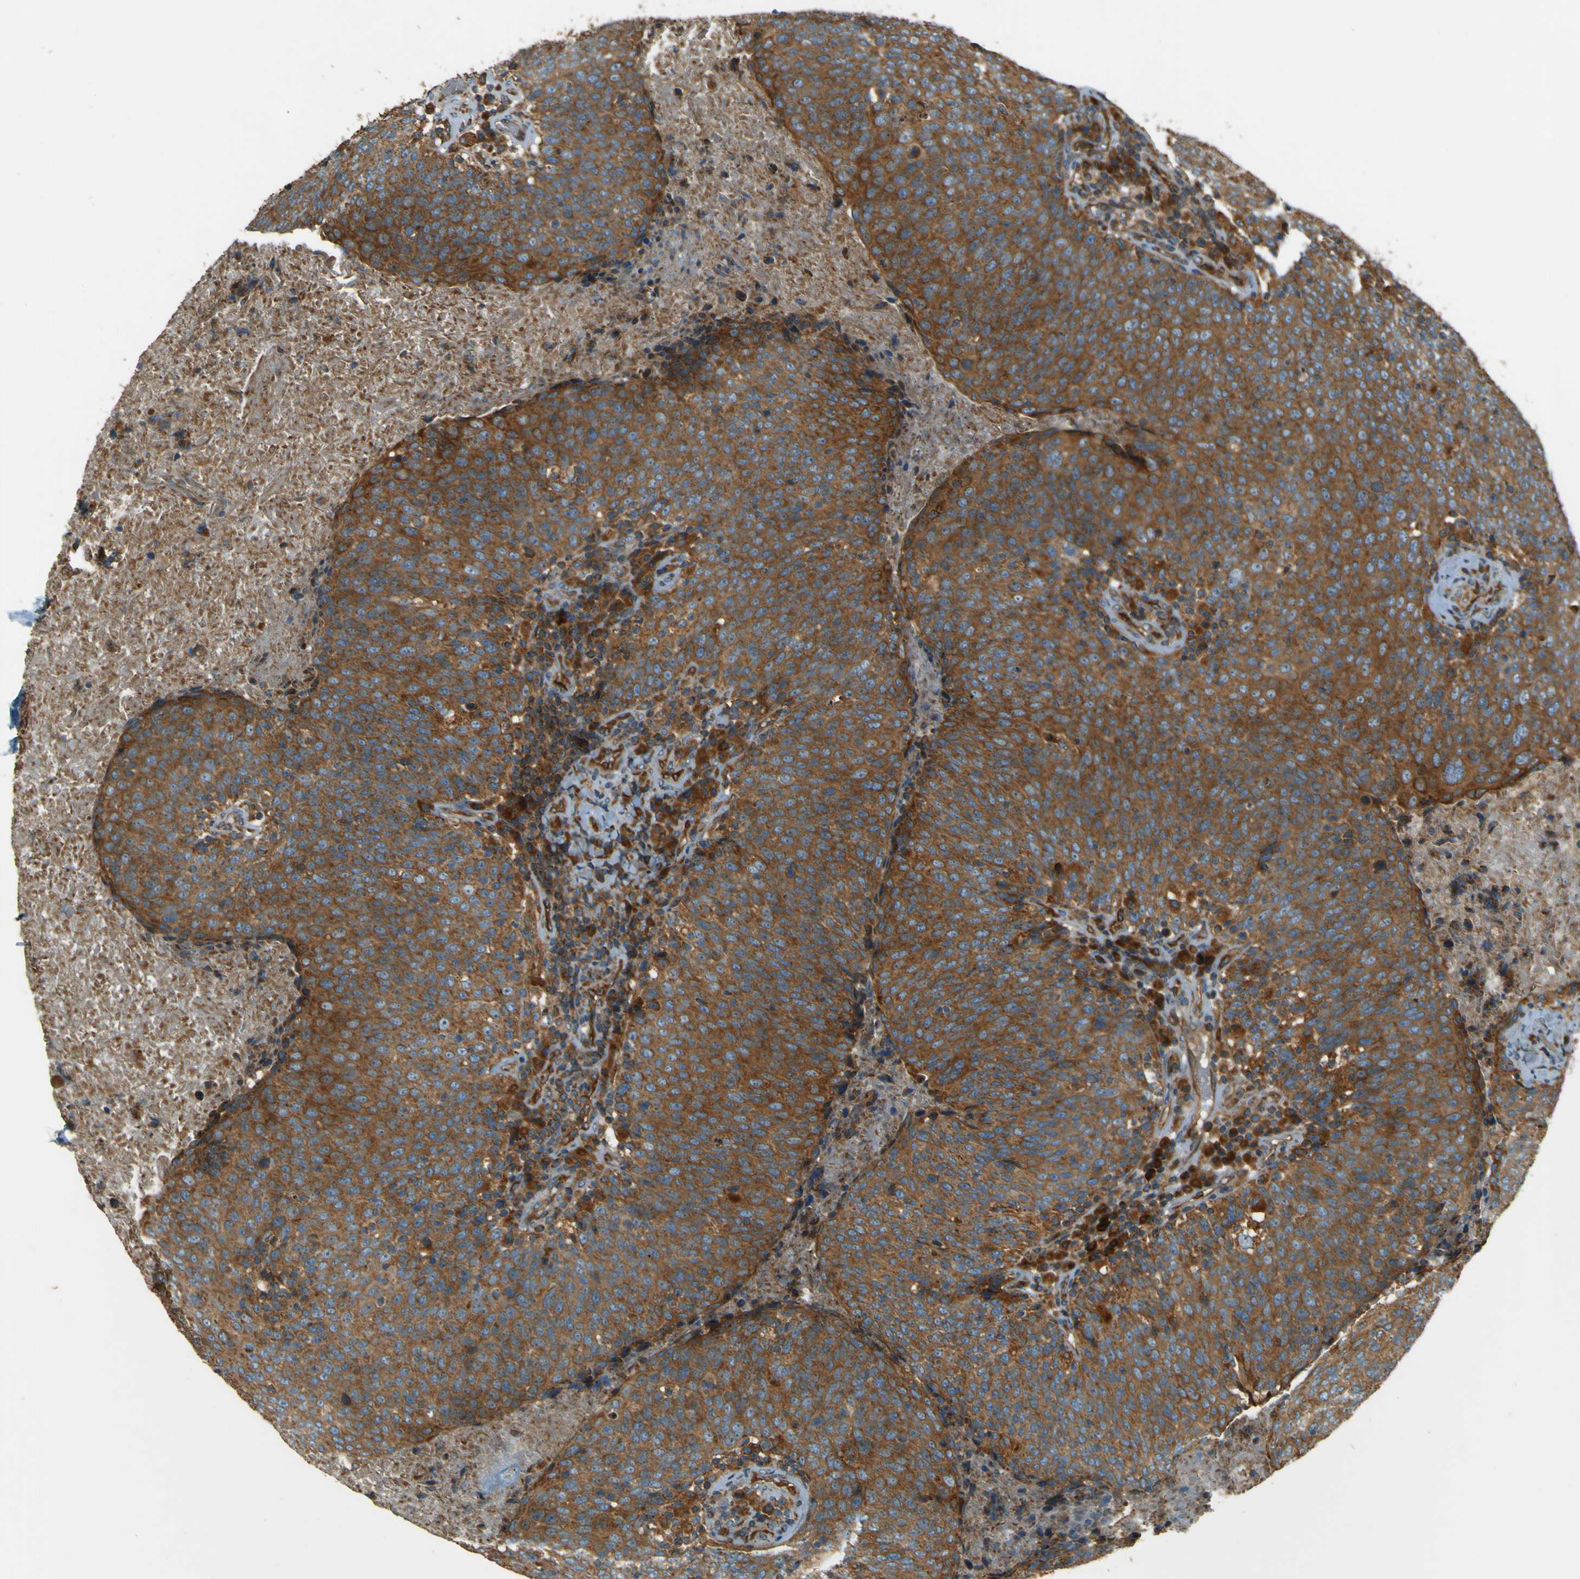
{"staining": {"intensity": "strong", "quantity": ">75%", "location": "cytoplasmic/membranous"}, "tissue": "head and neck cancer", "cell_type": "Tumor cells", "image_type": "cancer", "snomed": [{"axis": "morphology", "description": "Squamous cell carcinoma, NOS"}, {"axis": "morphology", "description": "Squamous cell carcinoma, metastatic, NOS"}, {"axis": "topography", "description": "Lymph node"}, {"axis": "topography", "description": "Head-Neck"}], "caption": "A brown stain labels strong cytoplasmic/membranous positivity of a protein in metastatic squamous cell carcinoma (head and neck) tumor cells.", "gene": "DNAJC5", "patient": {"sex": "male", "age": 62}}